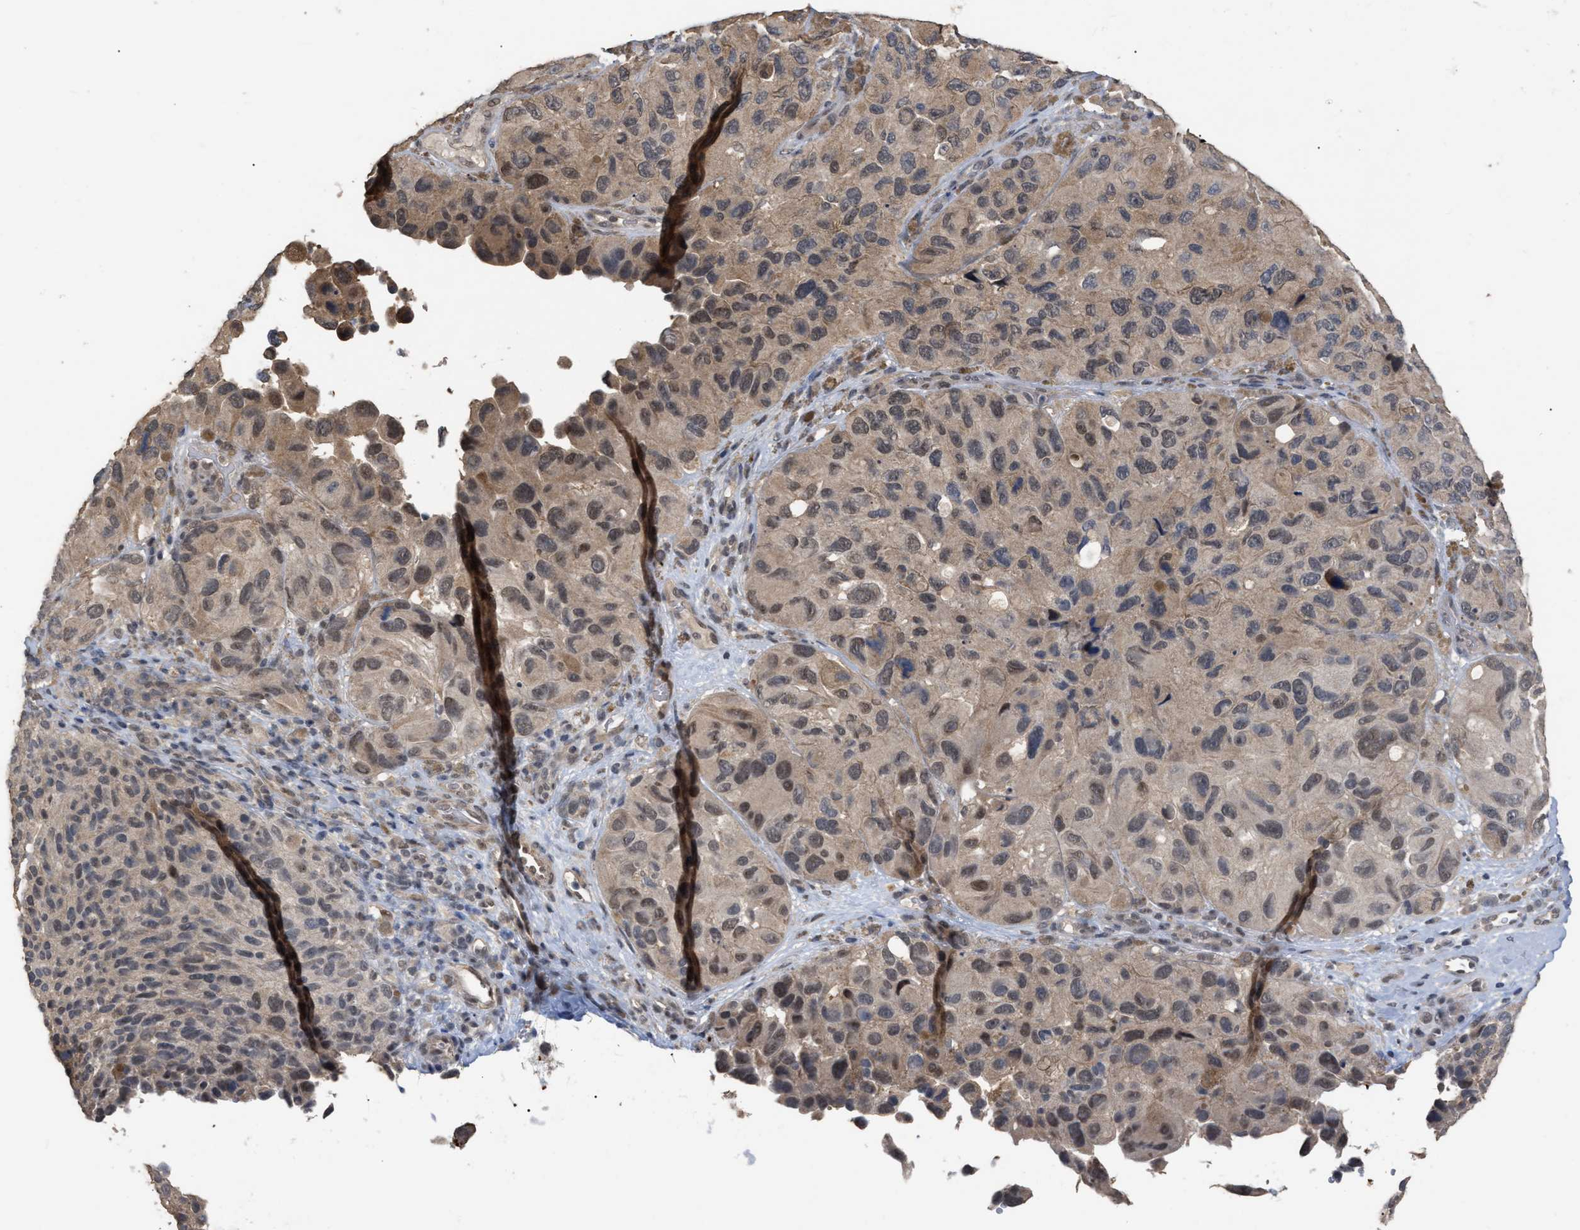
{"staining": {"intensity": "weak", "quantity": ">75%", "location": "cytoplasmic/membranous,nuclear"}, "tissue": "melanoma", "cell_type": "Tumor cells", "image_type": "cancer", "snomed": [{"axis": "morphology", "description": "Malignant melanoma, NOS"}, {"axis": "topography", "description": "Skin"}], "caption": "Protein analysis of melanoma tissue displays weak cytoplasmic/membranous and nuclear positivity in about >75% of tumor cells. The staining was performed using DAB, with brown indicating positive protein expression. Nuclei are stained blue with hematoxylin.", "gene": "JAZF1", "patient": {"sex": "female", "age": 73}}